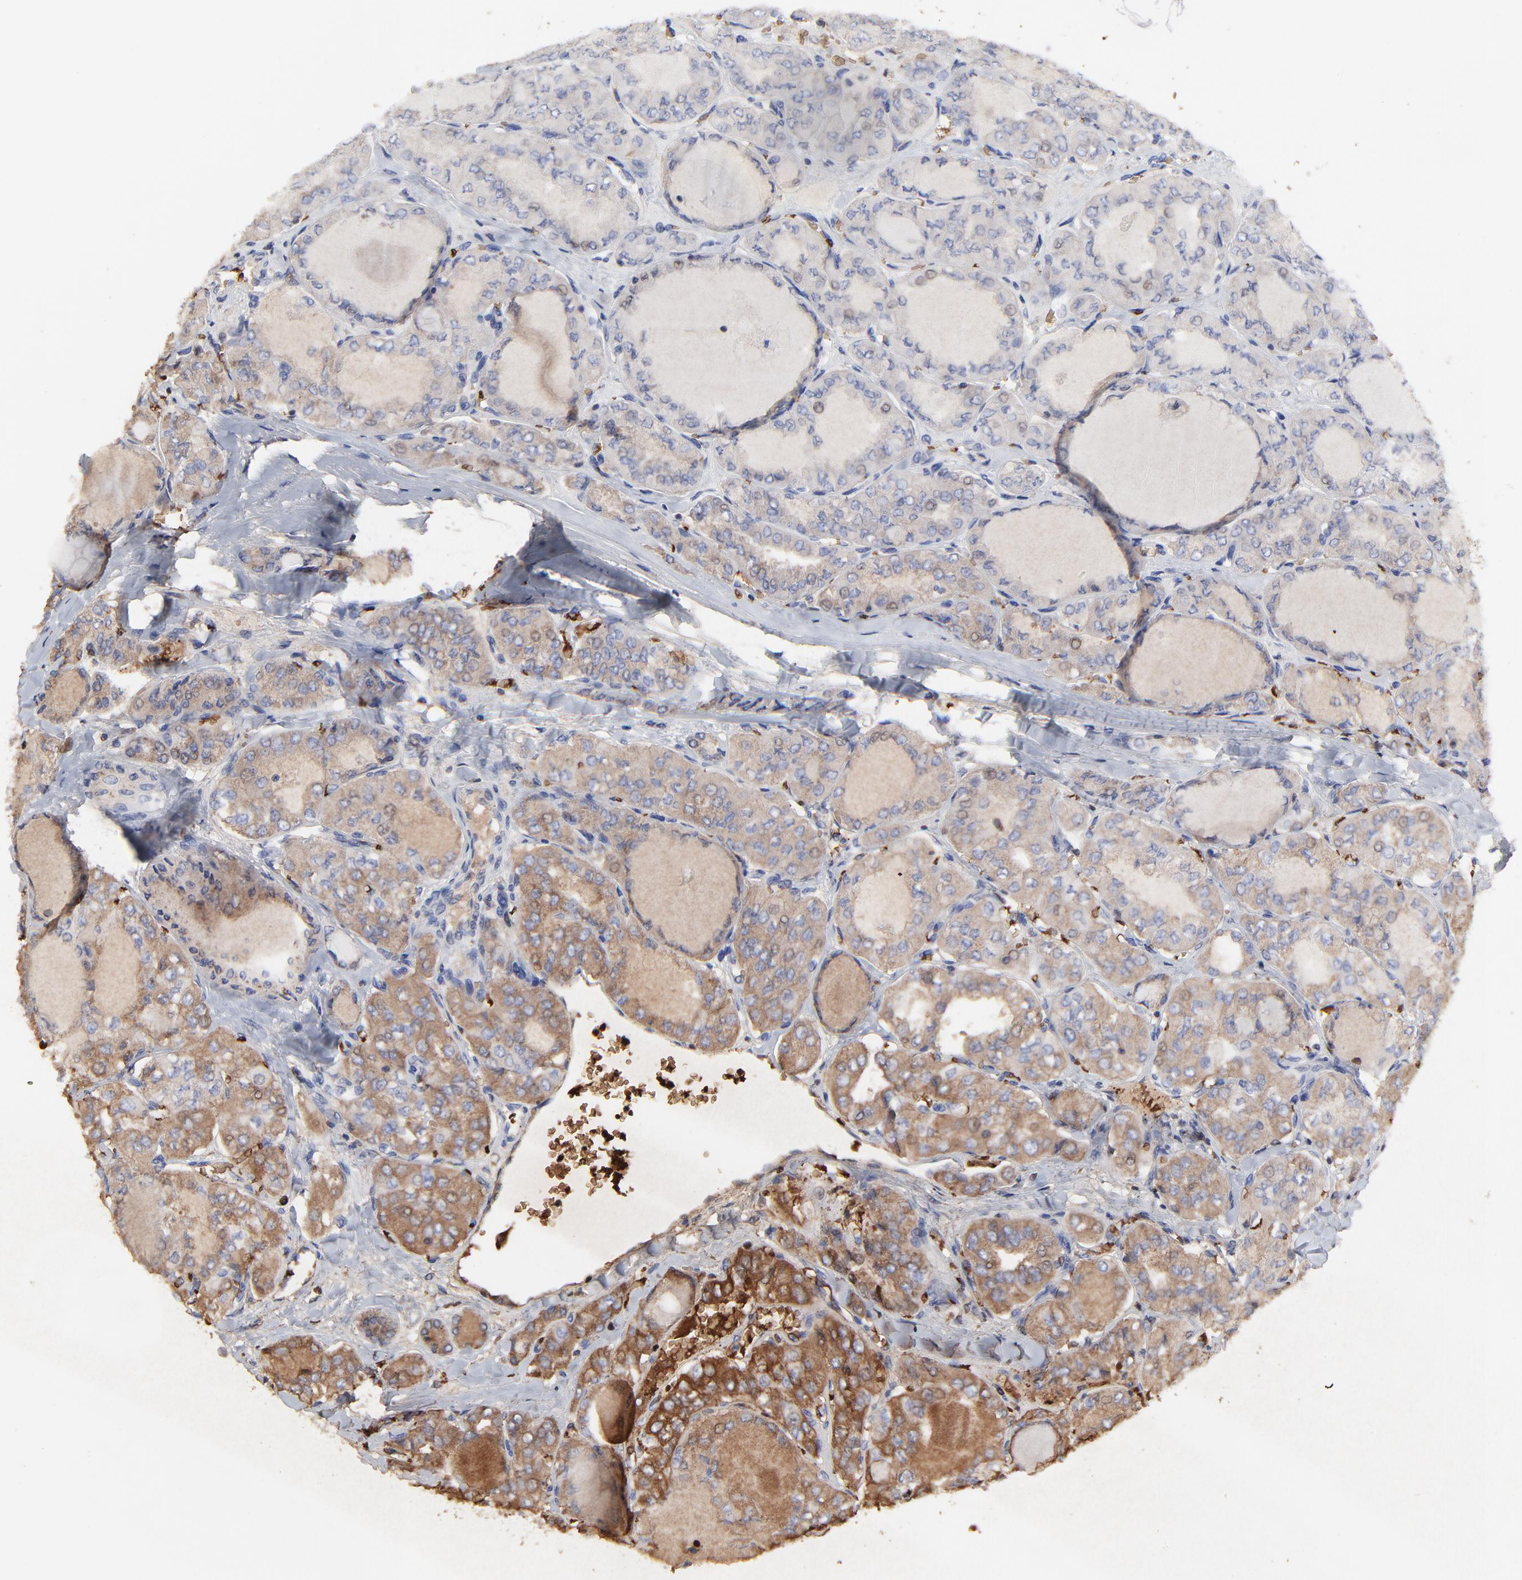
{"staining": {"intensity": "weak", "quantity": ">75%", "location": "cytoplasmic/membranous"}, "tissue": "thyroid cancer", "cell_type": "Tumor cells", "image_type": "cancer", "snomed": [{"axis": "morphology", "description": "Papillary adenocarcinoma, NOS"}, {"axis": "topography", "description": "Thyroid gland"}], "caption": "Papillary adenocarcinoma (thyroid) stained with immunohistochemistry (IHC) reveals weak cytoplasmic/membranous positivity in about >75% of tumor cells. (IHC, brightfield microscopy, high magnification).", "gene": "PAG1", "patient": {"sex": "male", "age": 20}}